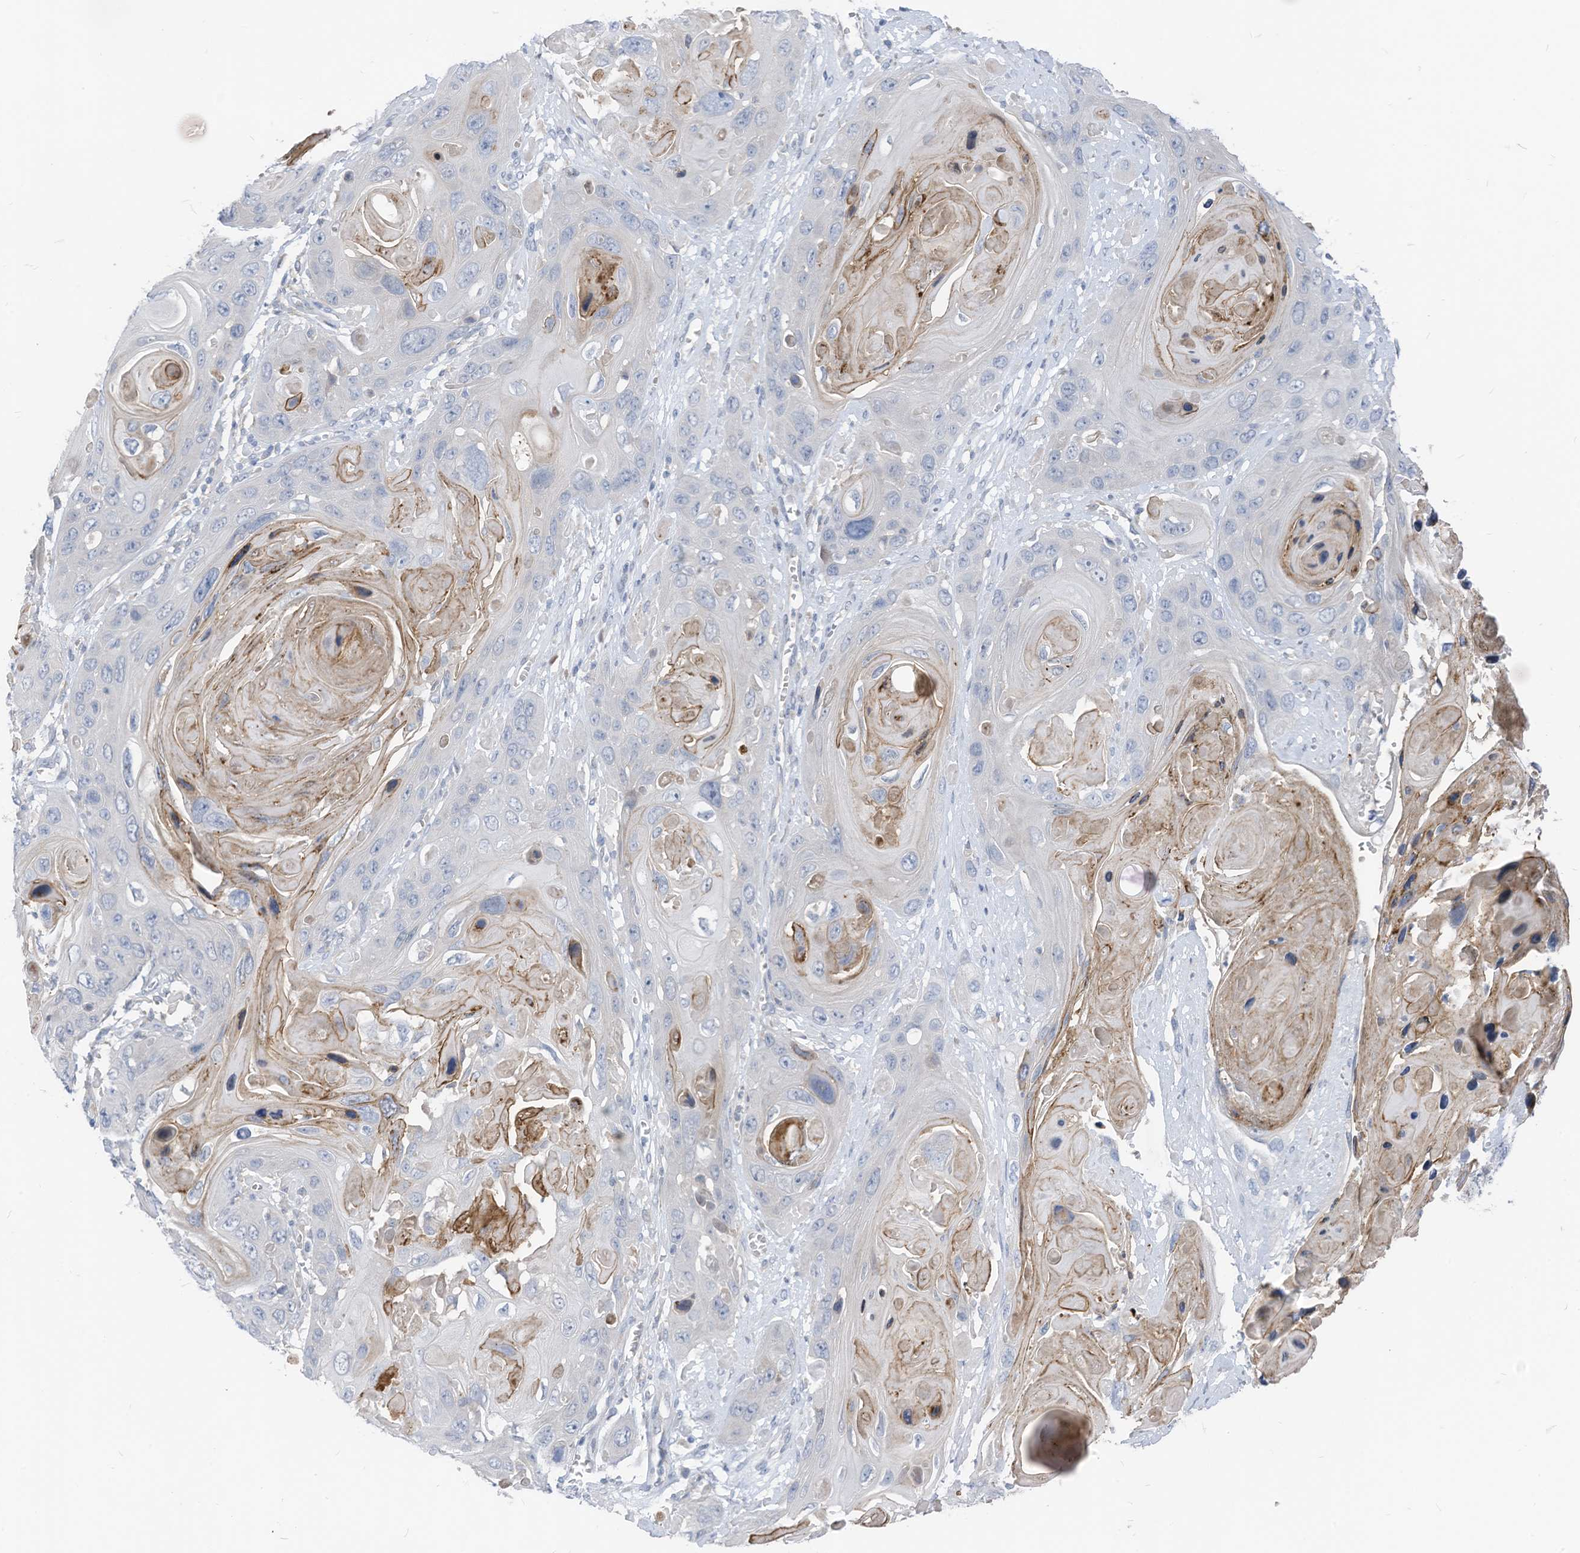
{"staining": {"intensity": "negative", "quantity": "none", "location": "none"}, "tissue": "skin cancer", "cell_type": "Tumor cells", "image_type": "cancer", "snomed": [{"axis": "morphology", "description": "Squamous cell carcinoma, NOS"}, {"axis": "topography", "description": "Skin"}], "caption": "Immunohistochemistry of skin cancer shows no staining in tumor cells. The staining is performed using DAB (3,3'-diaminobenzidine) brown chromogen with nuclei counter-stained in using hematoxylin.", "gene": "LDAH", "patient": {"sex": "male", "age": 55}}